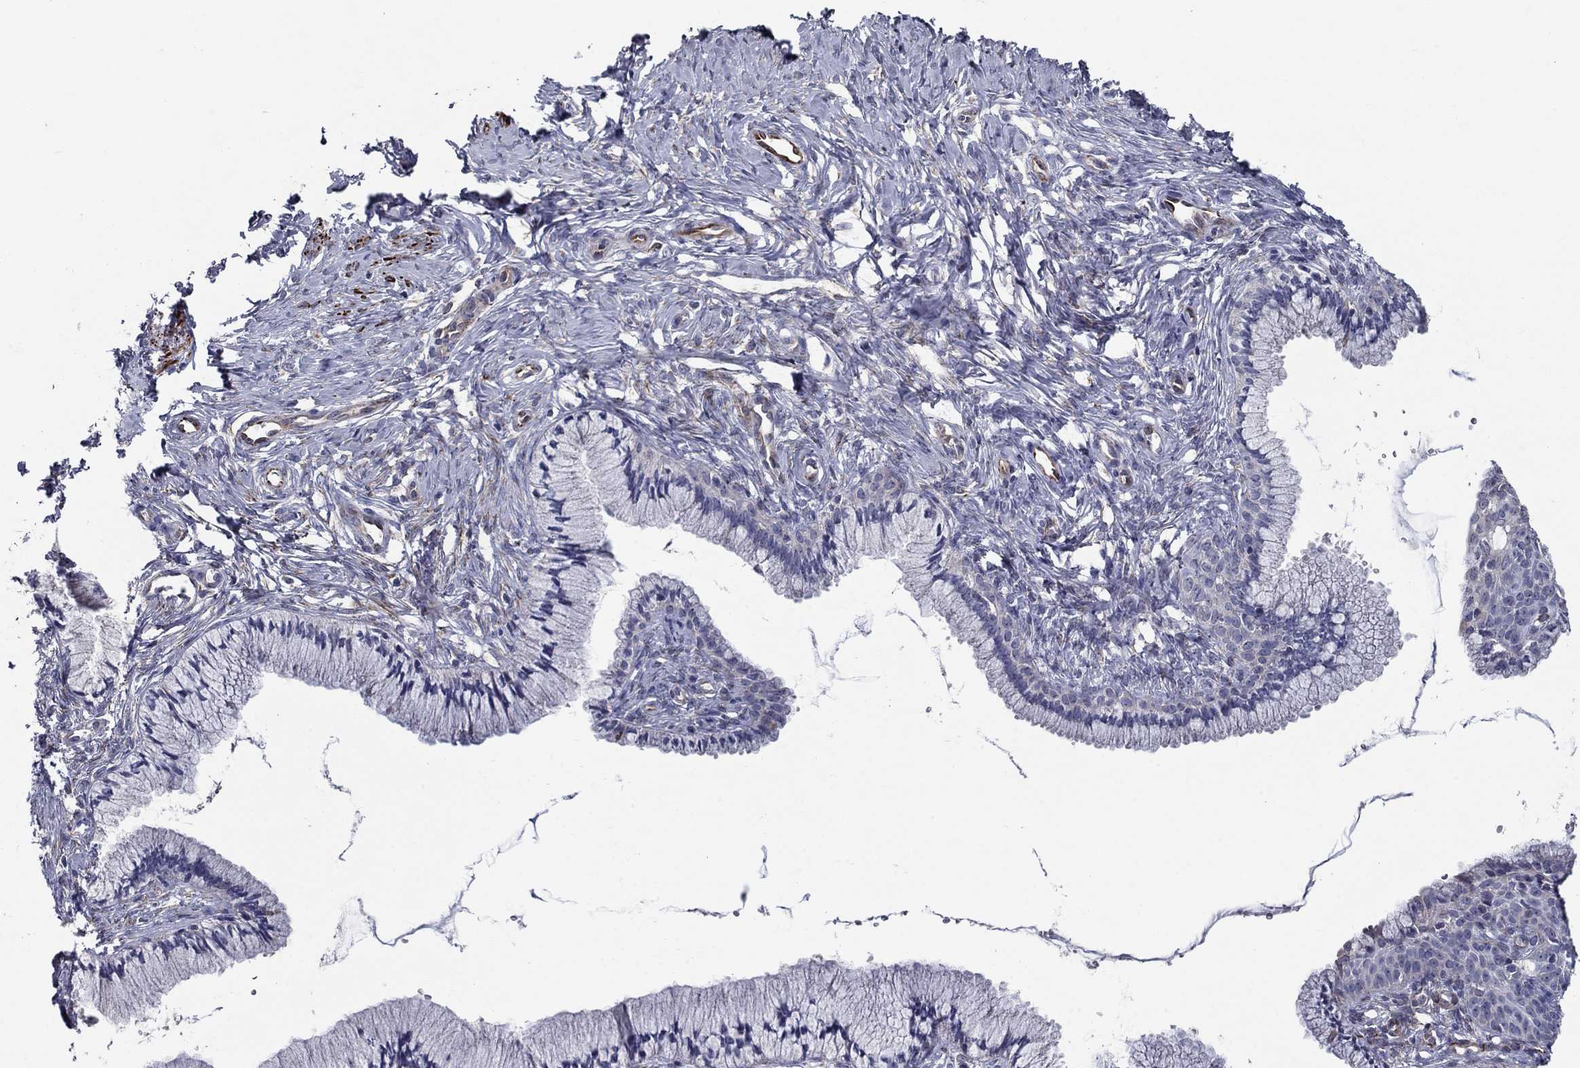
{"staining": {"intensity": "negative", "quantity": "none", "location": "none"}, "tissue": "cervix", "cell_type": "Glandular cells", "image_type": "normal", "snomed": [{"axis": "morphology", "description": "Normal tissue, NOS"}, {"axis": "topography", "description": "Cervix"}], "caption": "Immunohistochemical staining of unremarkable cervix demonstrates no significant staining in glandular cells. (DAB immunohistochemistry (IHC), high magnification).", "gene": "LACTB2", "patient": {"sex": "female", "age": 37}}